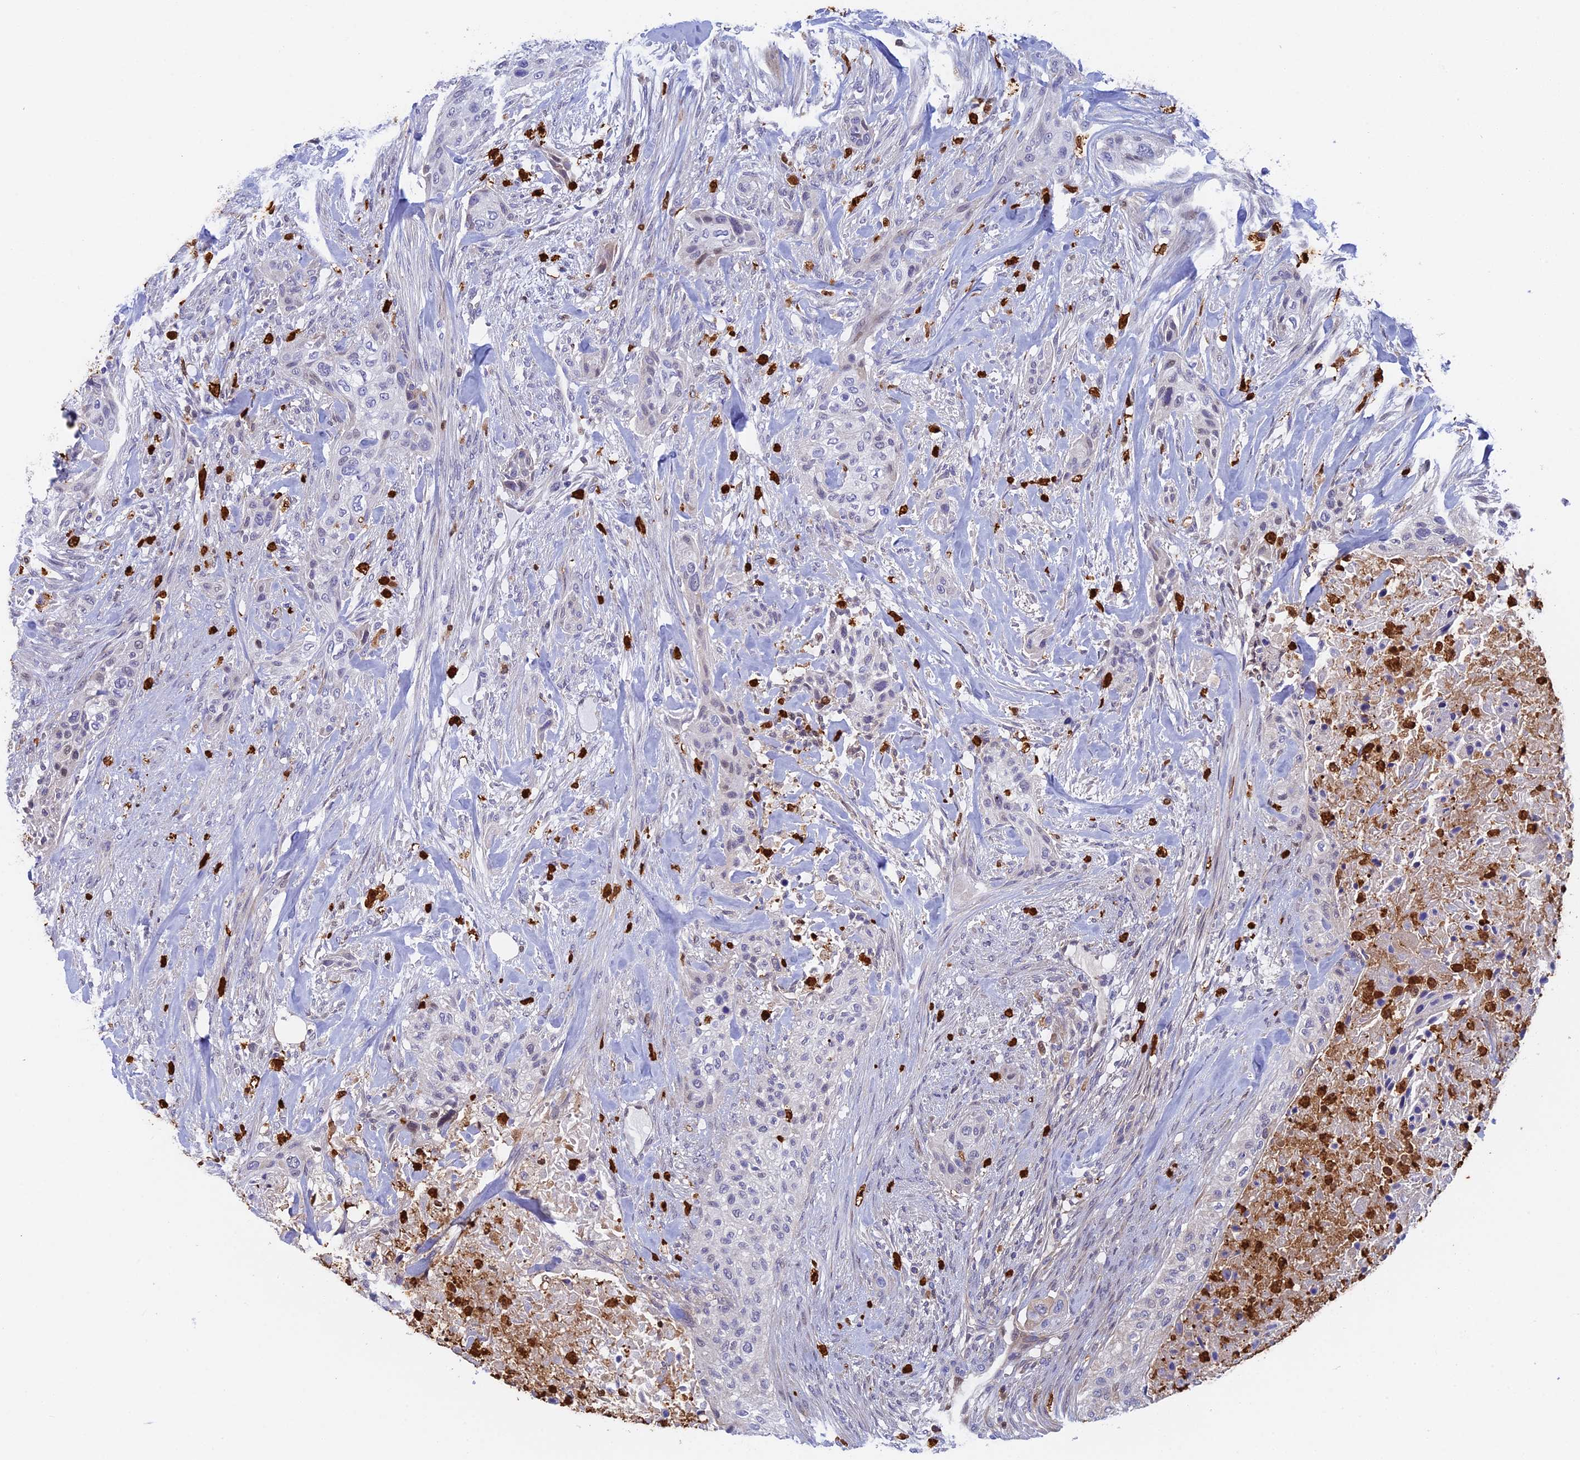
{"staining": {"intensity": "negative", "quantity": "none", "location": "none"}, "tissue": "urothelial cancer", "cell_type": "Tumor cells", "image_type": "cancer", "snomed": [{"axis": "morphology", "description": "Urothelial carcinoma, High grade"}, {"axis": "topography", "description": "Urinary bladder"}], "caption": "Immunohistochemistry (IHC) of human high-grade urothelial carcinoma reveals no positivity in tumor cells.", "gene": "SLC26A1", "patient": {"sex": "male", "age": 35}}